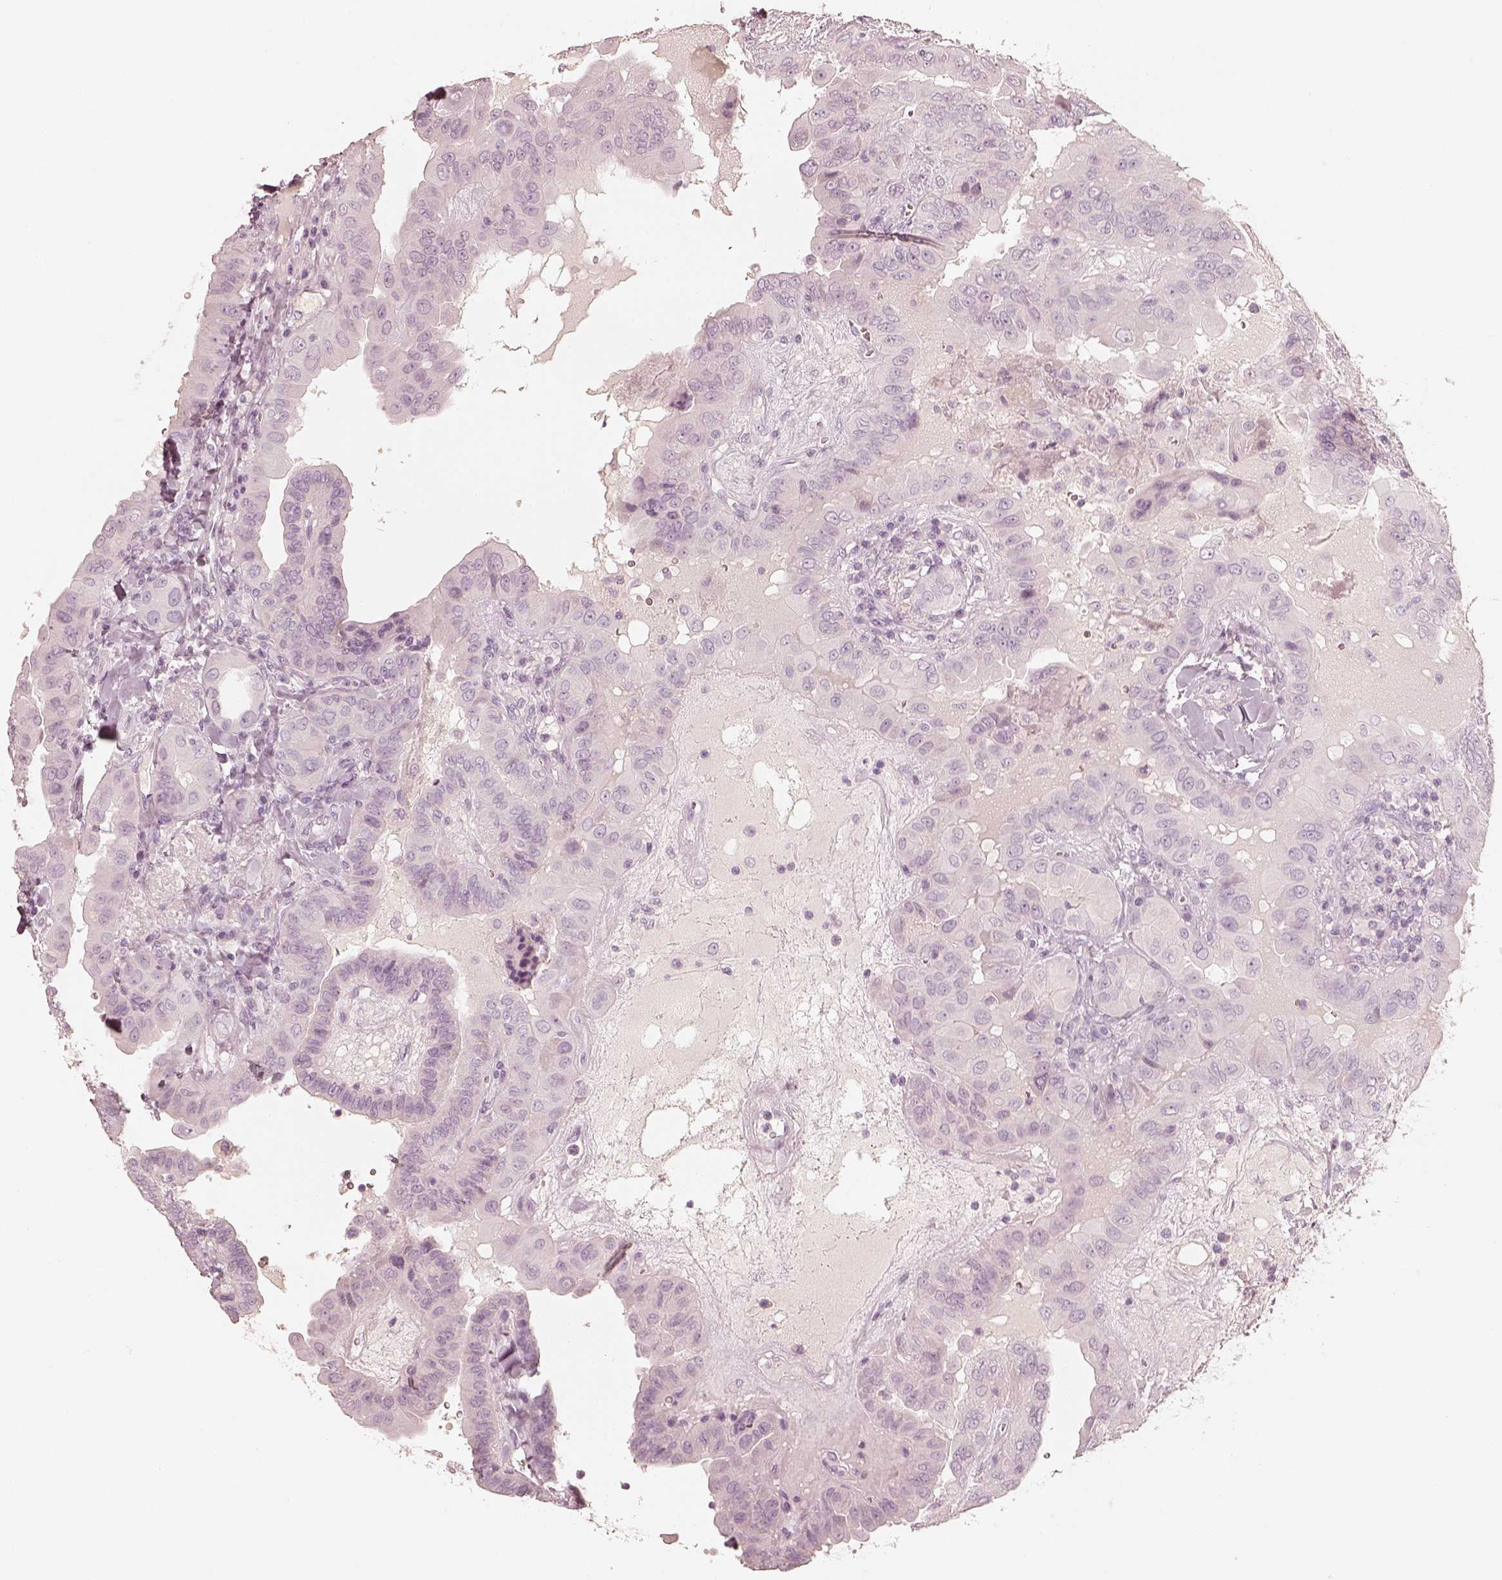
{"staining": {"intensity": "negative", "quantity": "none", "location": "none"}, "tissue": "thyroid cancer", "cell_type": "Tumor cells", "image_type": "cancer", "snomed": [{"axis": "morphology", "description": "Papillary adenocarcinoma, NOS"}, {"axis": "topography", "description": "Thyroid gland"}], "caption": "High power microscopy image of an immunohistochemistry image of papillary adenocarcinoma (thyroid), revealing no significant staining in tumor cells.", "gene": "KRT82", "patient": {"sex": "female", "age": 37}}